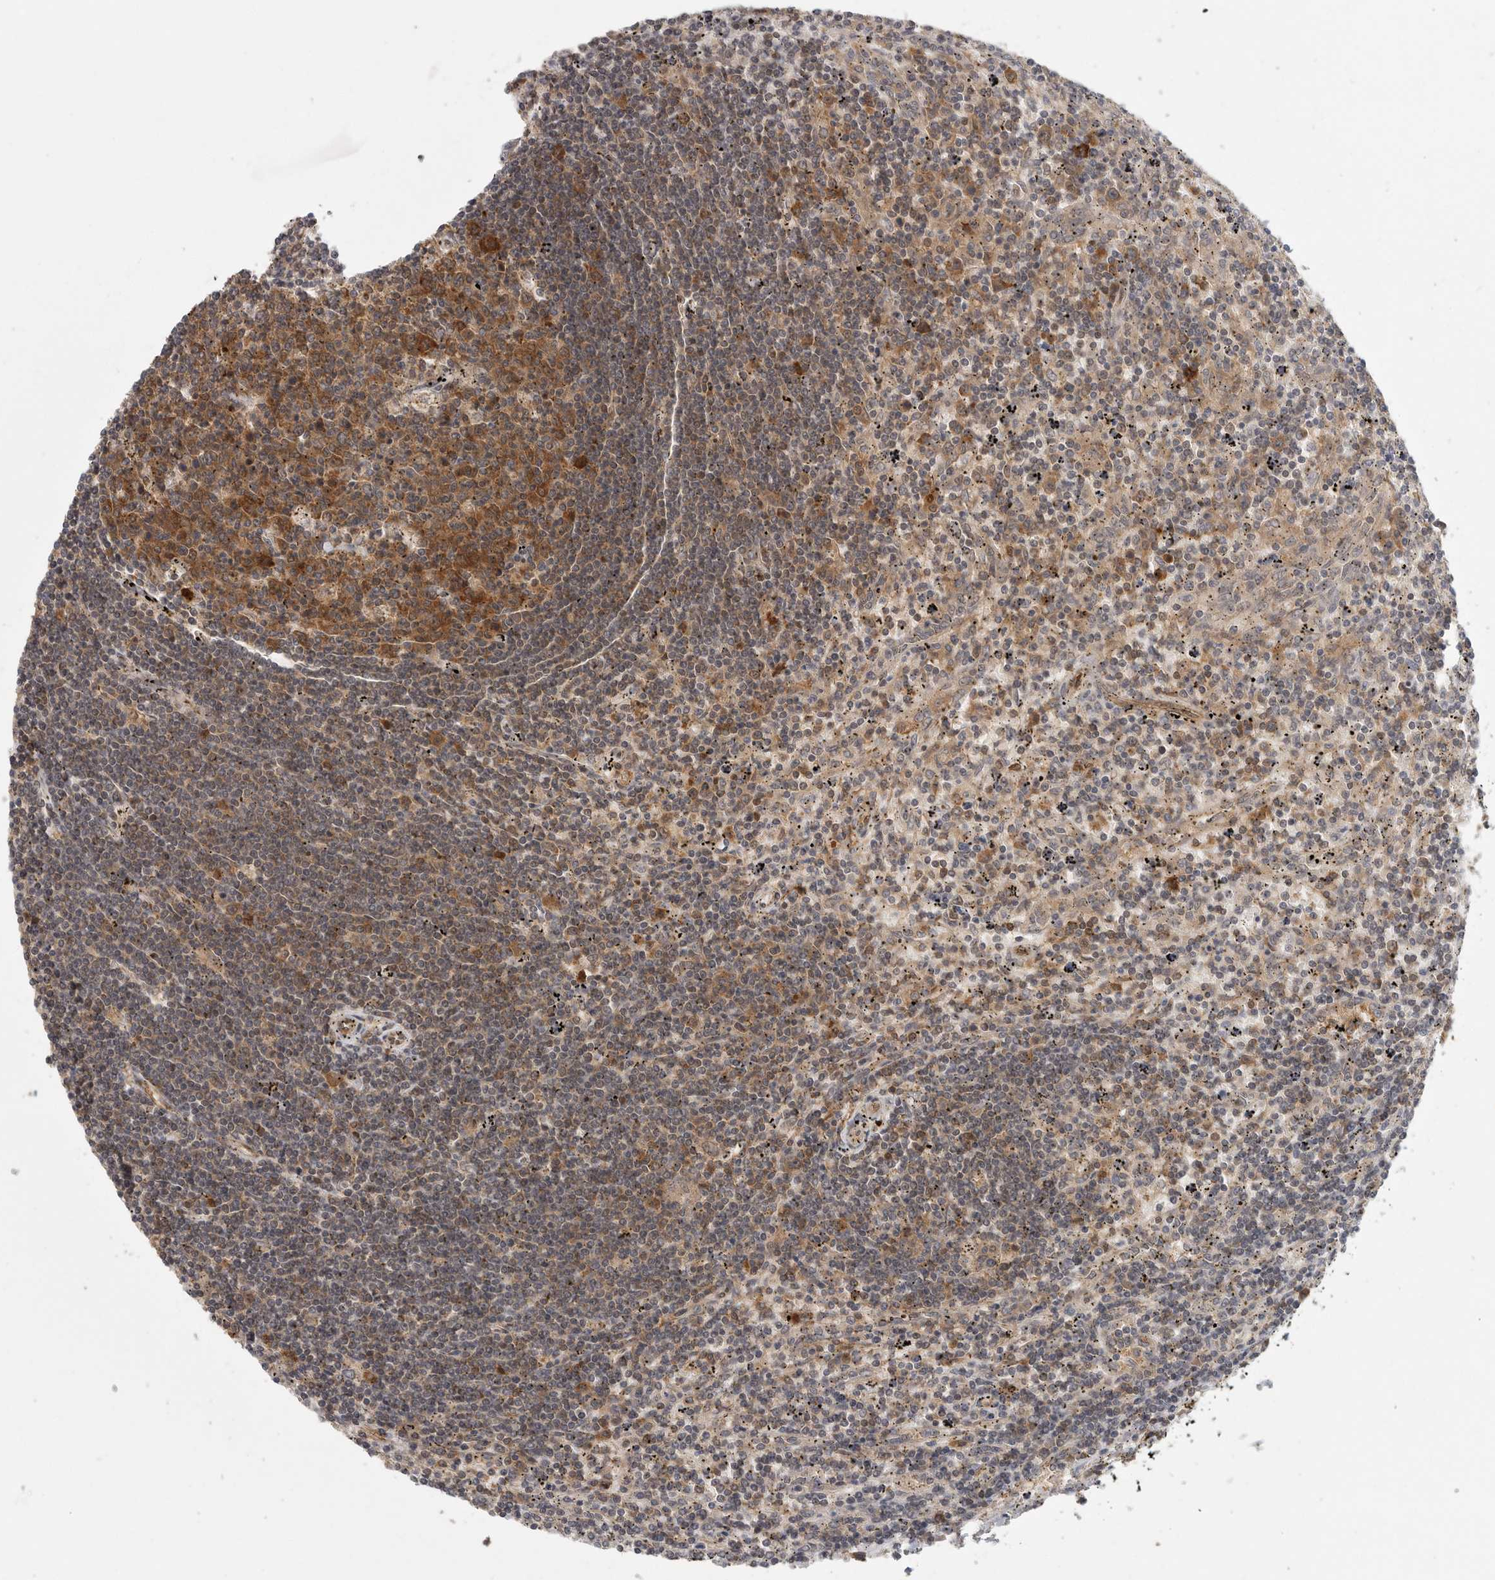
{"staining": {"intensity": "moderate", "quantity": "<25%", "location": "cytoplasmic/membranous"}, "tissue": "lymphoma", "cell_type": "Tumor cells", "image_type": "cancer", "snomed": [{"axis": "morphology", "description": "Malignant lymphoma, non-Hodgkin's type, Low grade"}, {"axis": "topography", "description": "Spleen"}], "caption": "Immunohistochemistry (IHC) of human lymphoma demonstrates low levels of moderate cytoplasmic/membranous expression in about <25% of tumor cells. (DAB (3,3'-diaminobenzidine) IHC, brown staining for protein, blue staining for nuclei).", "gene": "CCT8", "patient": {"sex": "male", "age": 76}}